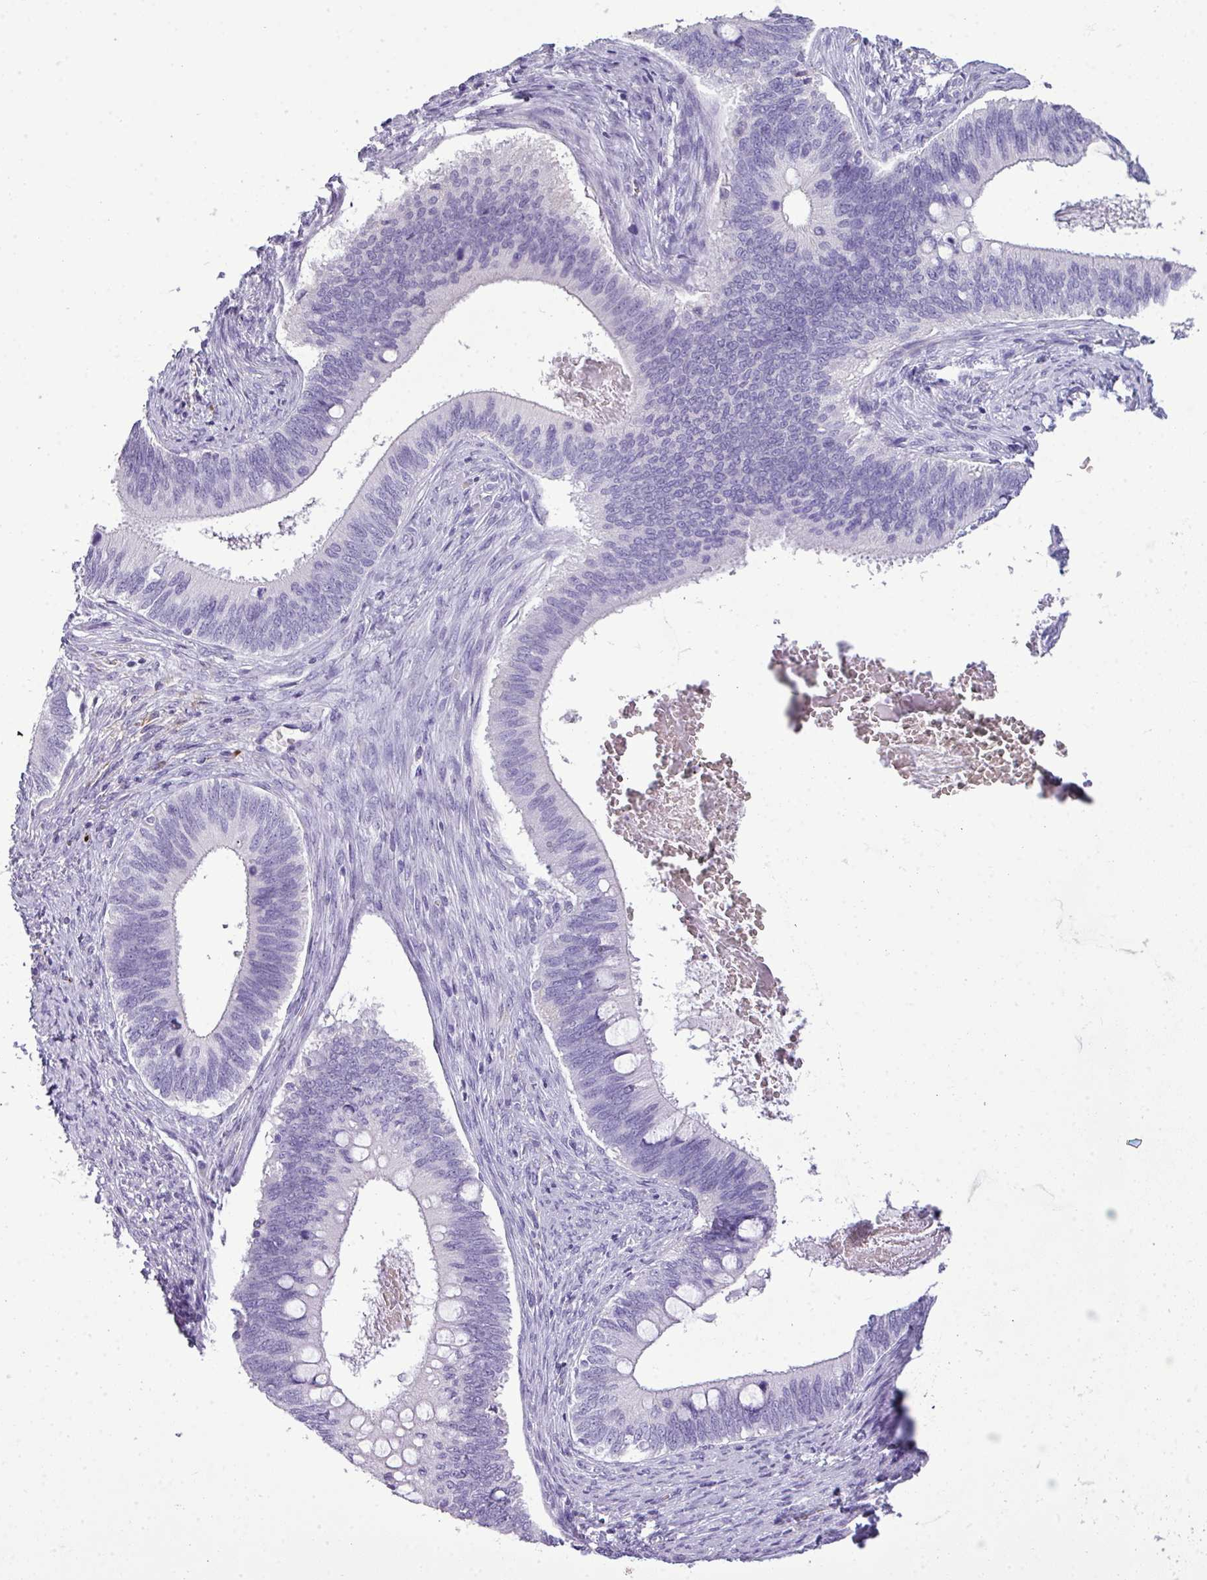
{"staining": {"intensity": "negative", "quantity": "none", "location": "none"}, "tissue": "cervical cancer", "cell_type": "Tumor cells", "image_type": "cancer", "snomed": [{"axis": "morphology", "description": "Adenocarcinoma, NOS"}, {"axis": "topography", "description": "Cervix"}], "caption": "Immunohistochemistry (IHC) histopathology image of neoplastic tissue: human cervical cancer (adenocarcinoma) stained with DAB (3,3'-diaminobenzidine) exhibits no significant protein expression in tumor cells.", "gene": "RBMXL2", "patient": {"sex": "female", "age": 42}}